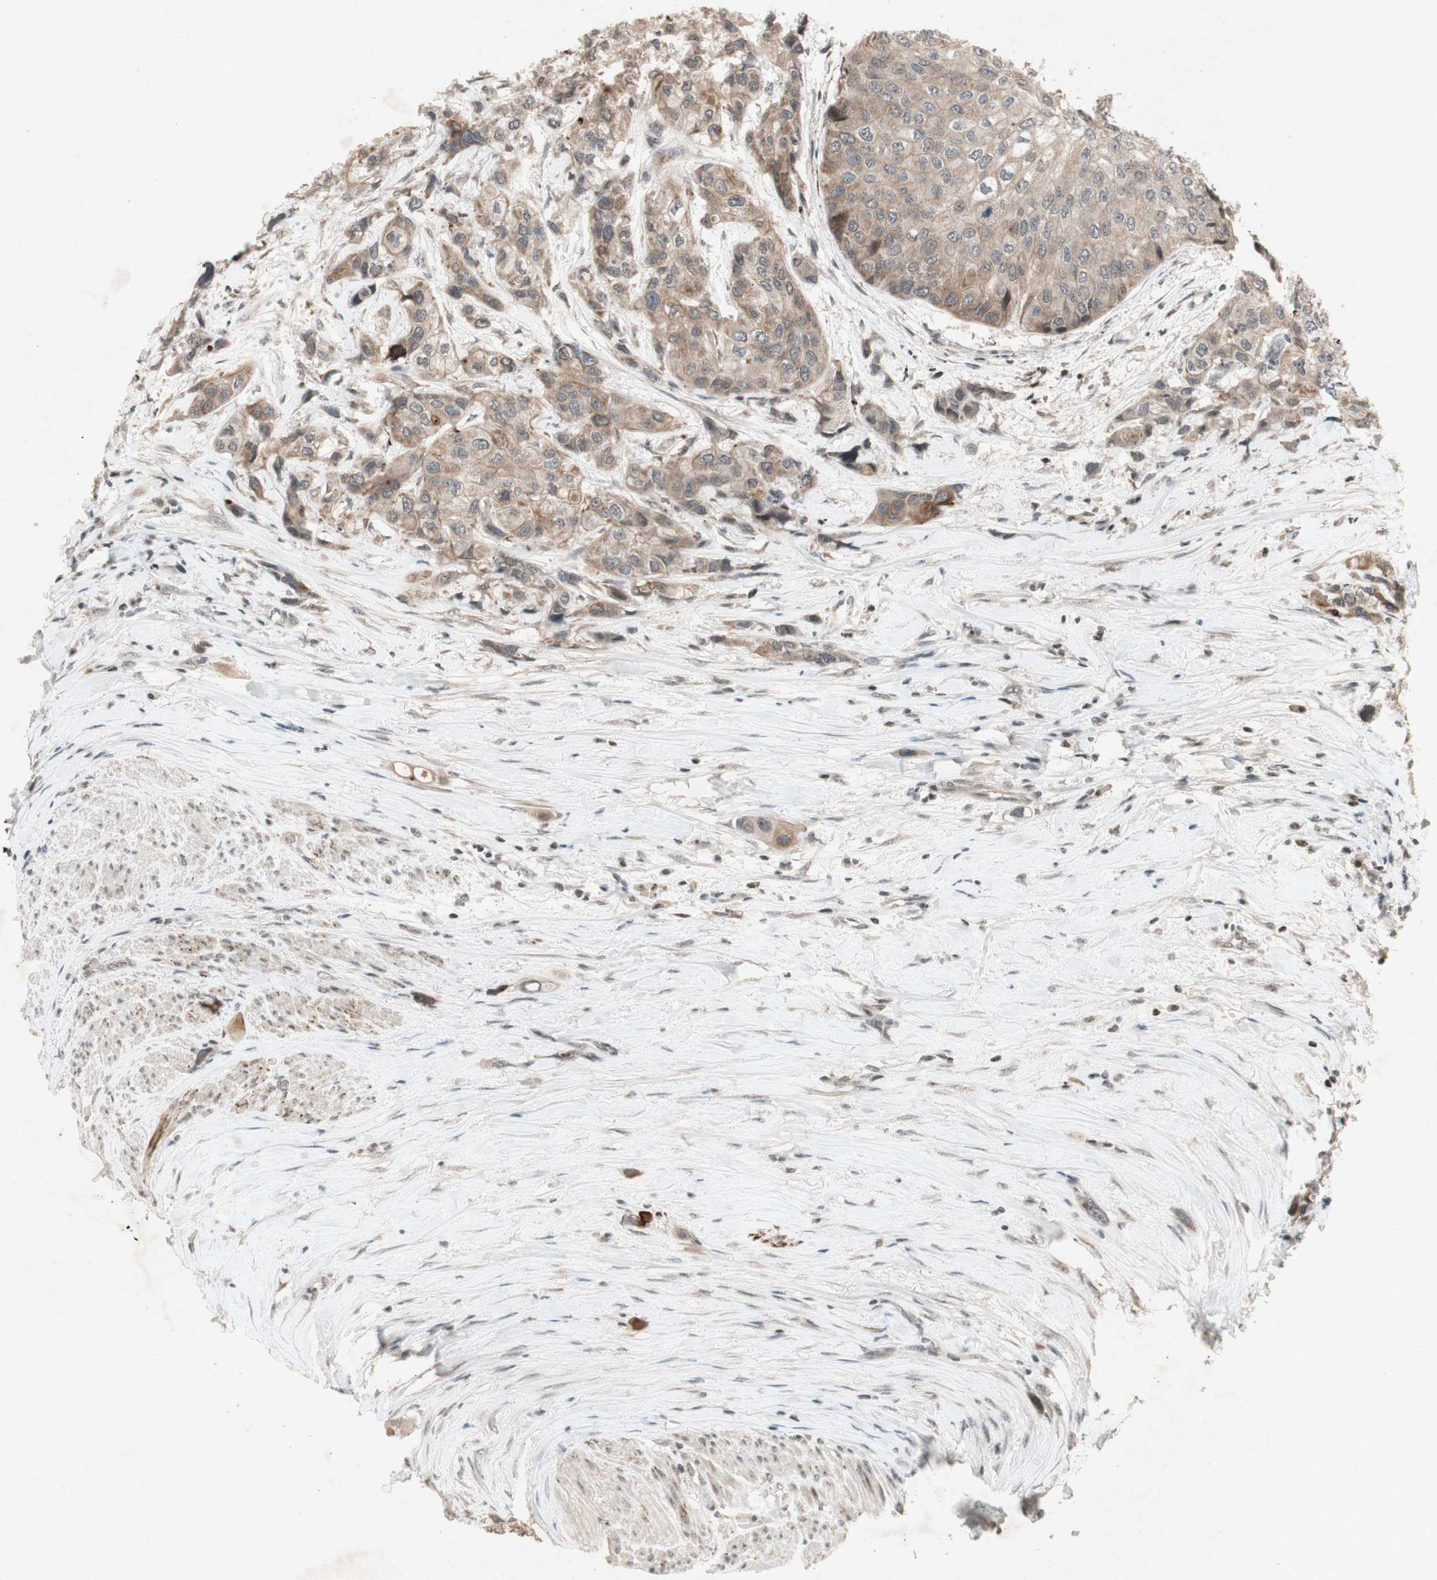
{"staining": {"intensity": "weak", "quantity": ">75%", "location": "cytoplasmic/membranous"}, "tissue": "urothelial cancer", "cell_type": "Tumor cells", "image_type": "cancer", "snomed": [{"axis": "morphology", "description": "Urothelial carcinoma, High grade"}, {"axis": "topography", "description": "Urinary bladder"}], "caption": "An IHC photomicrograph of tumor tissue is shown. Protein staining in brown highlights weak cytoplasmic/membranous positivity in high-grade urothelial carcinoma within tumor cells. (brown staining indicates protein expression, while blue staining denotes nuclei).", "gene": "PLXNA1", "patient": {"sex": "female", "age": 56}}